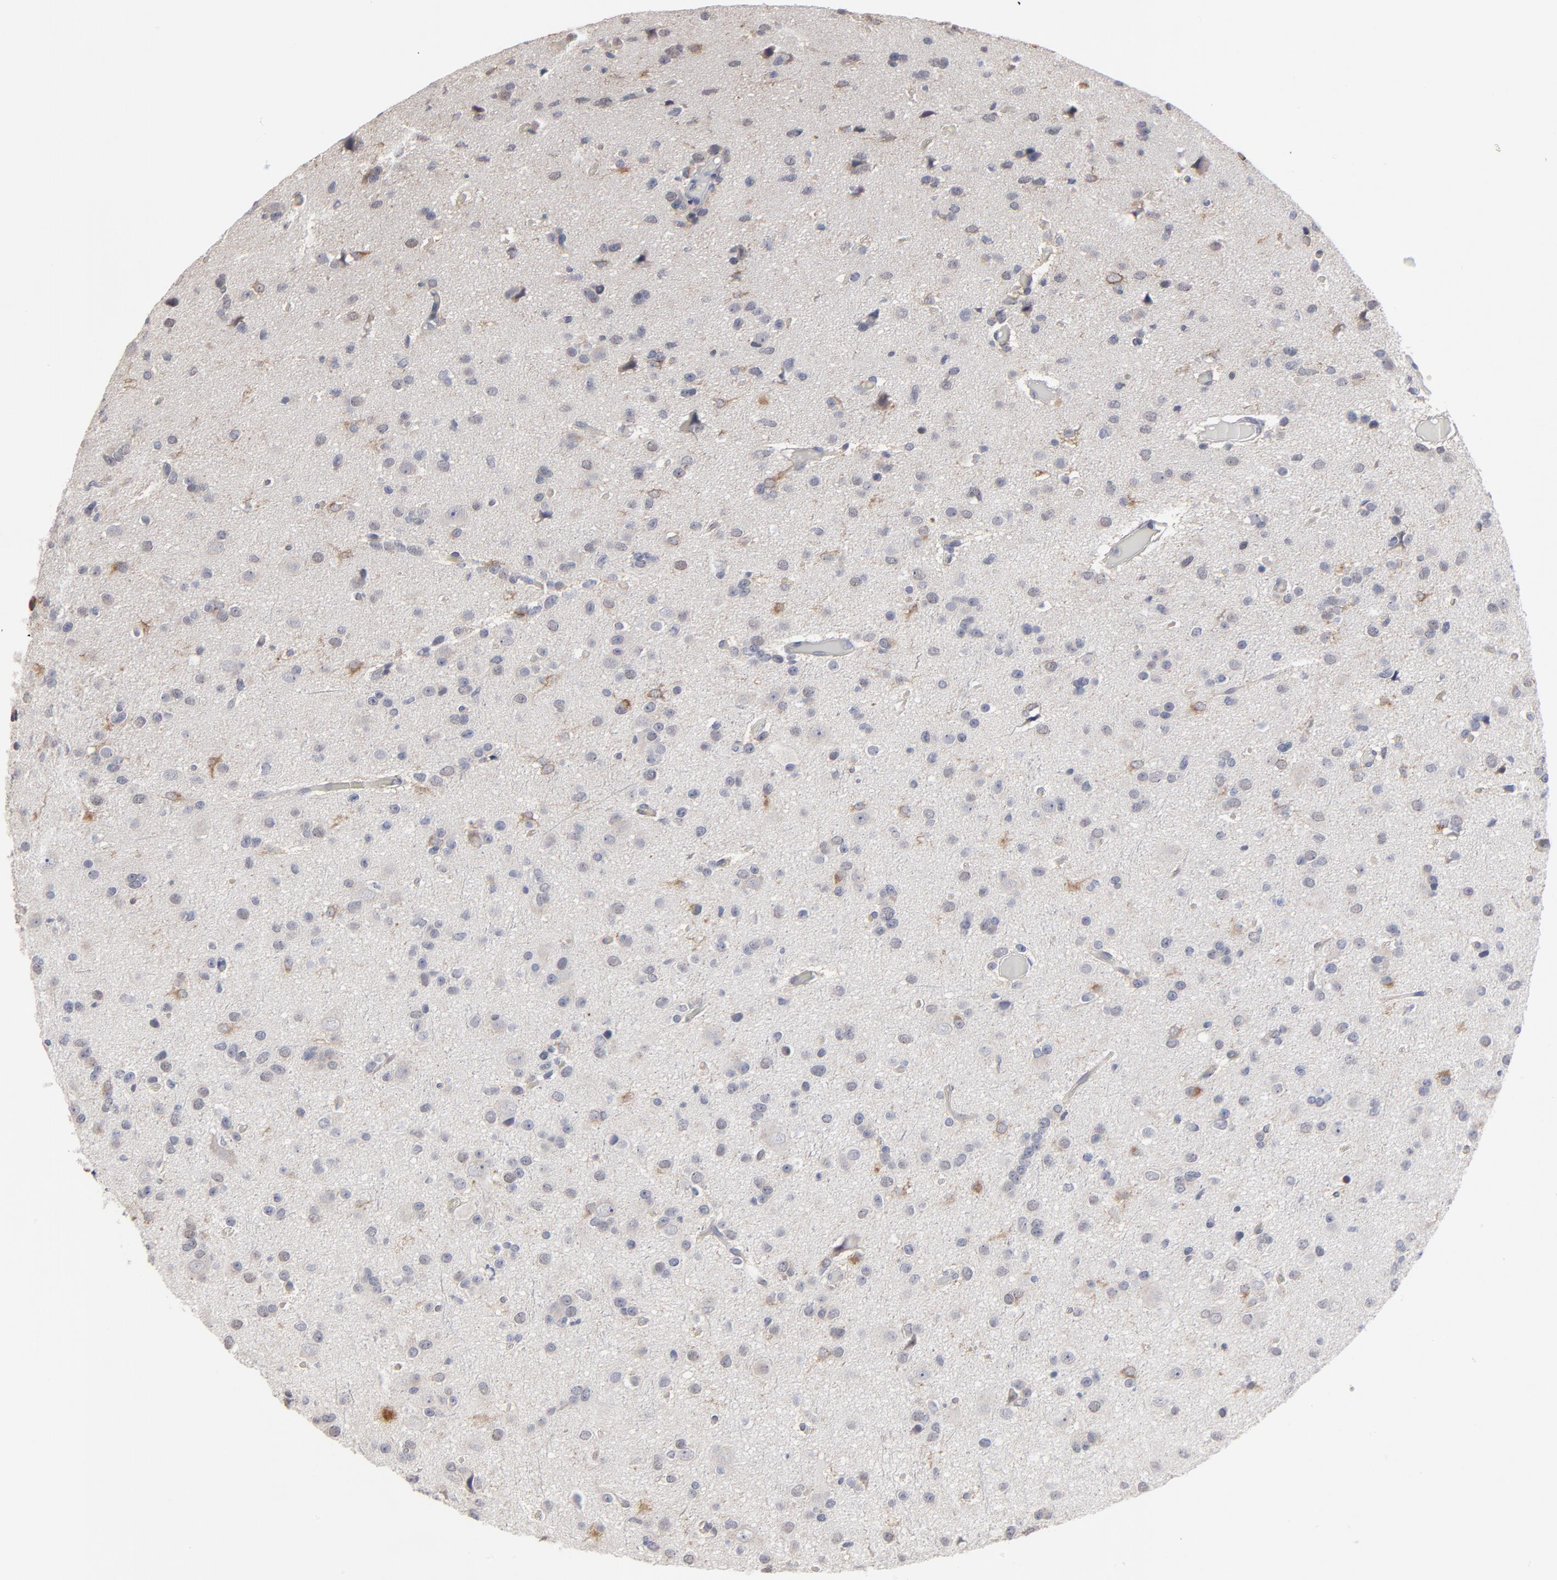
{"staining": {"intensity": "strong", "quantity": ">75%", "location": "cytoplasmic/membranous"}, "tissue": "glioma", "cell_type": "Tumor cells", "image_type": "cancer", "snomed": [{"axis": "morphology", "description": "Glioma, malignant, Low grade"}, {"axis": "topography", "description": "Brain"}], "caption": "Human glioma stained for a protein (brown) shows strong cytoplasmic/membranous positive positivity in about >75% of tumor cells.", "gene": "MAGEA10", "patient": {"sex": "male", "age": 42}}